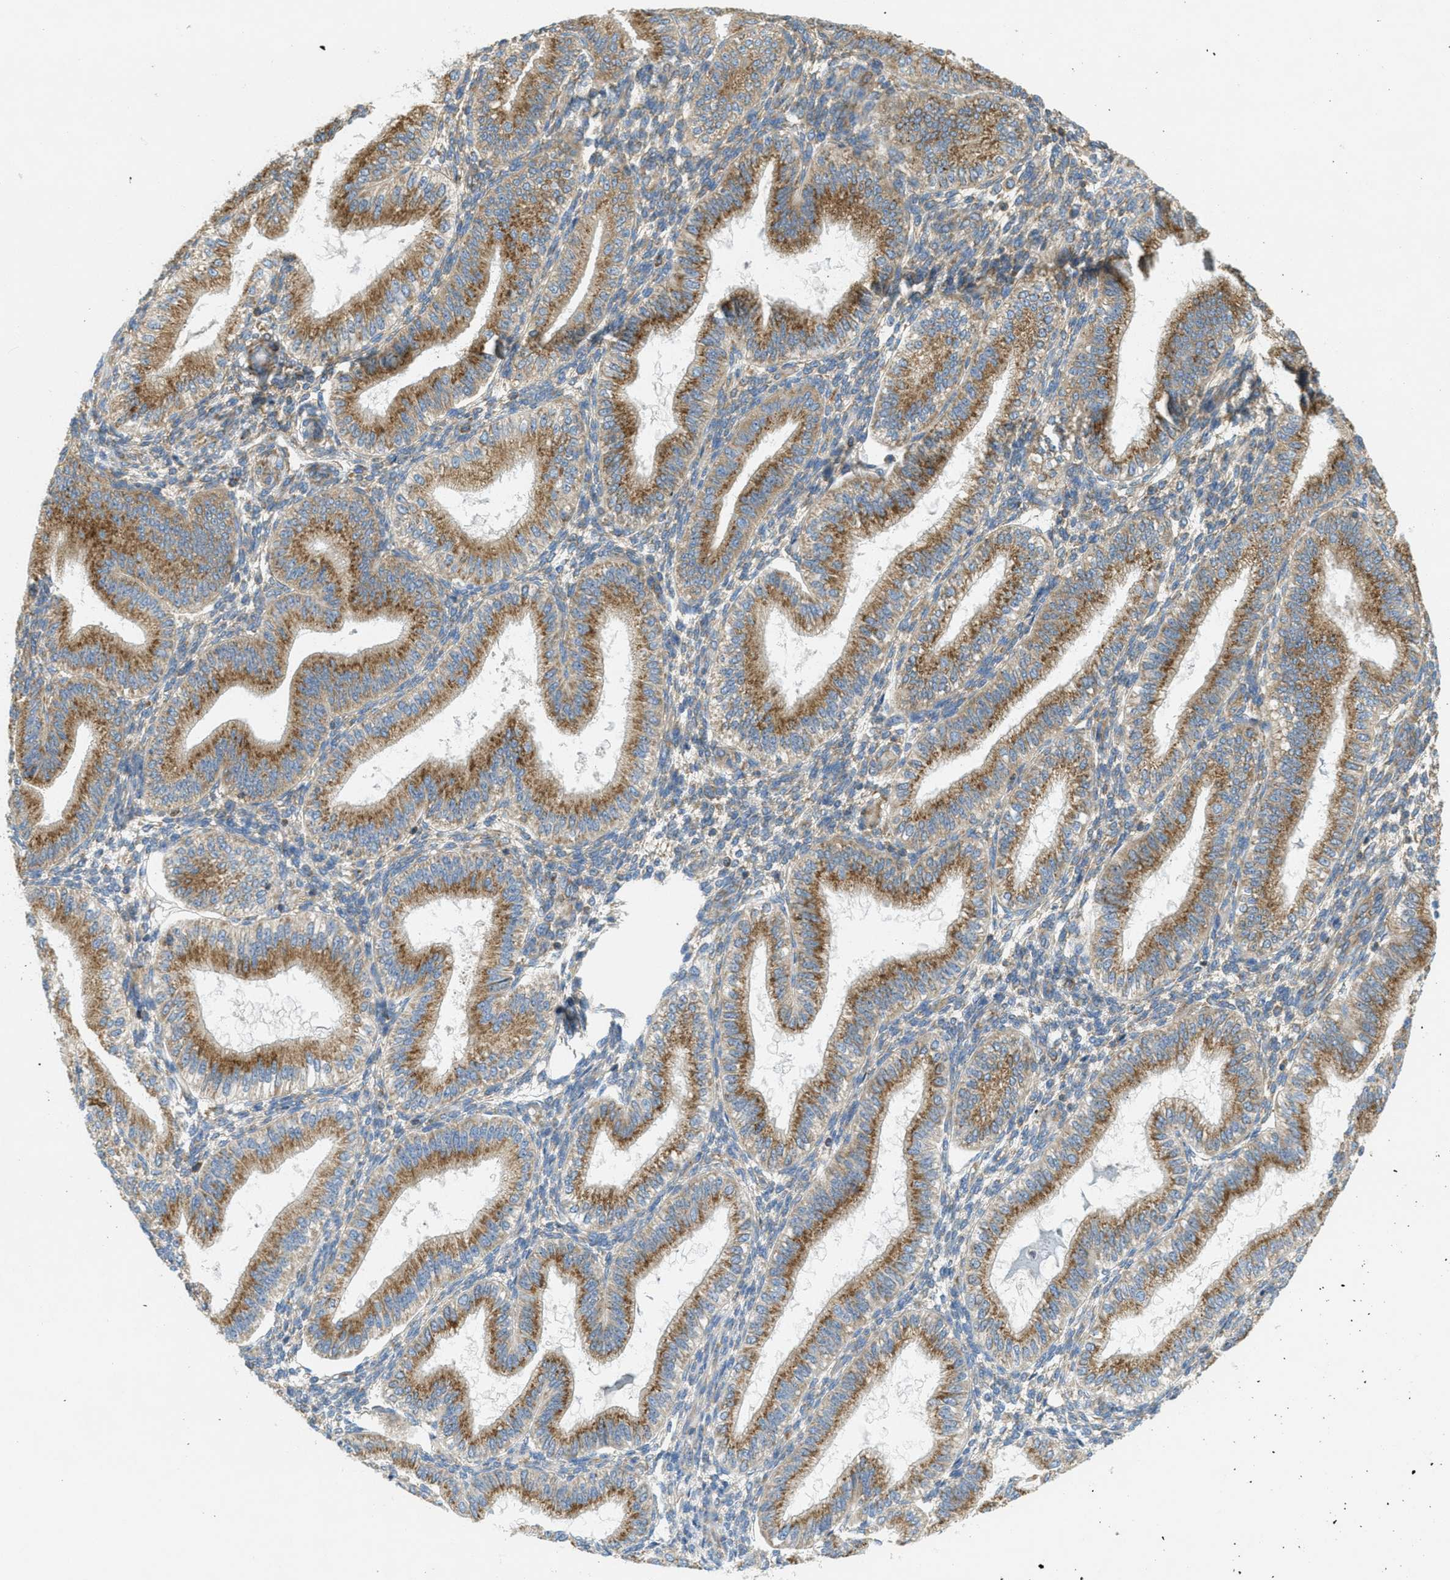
{"staining": {"intensity": "weak", "quantity": "25%-75%", "location": "cytoplasmic/membranous"}, "tissue": "endometrium", "cell_type": "Cells in endometrial stroma", "image_type": "normal", "snomed": [{"axis": "morphology", "description": "Normal tissue, NOS"}, {"axis": "topography", "description": "Endometrium"}], "caption": "Immunohistochemistry (DAB (3,3'-diaminobenzidine)) staining of benign human endometrium demonstrates weak cytoplasmic/membranous protein positivity in about 25%-75% of cells in endometrial stroma.", "gene": "ABCF1", "patient": {"sex": "female", "age": 39}}